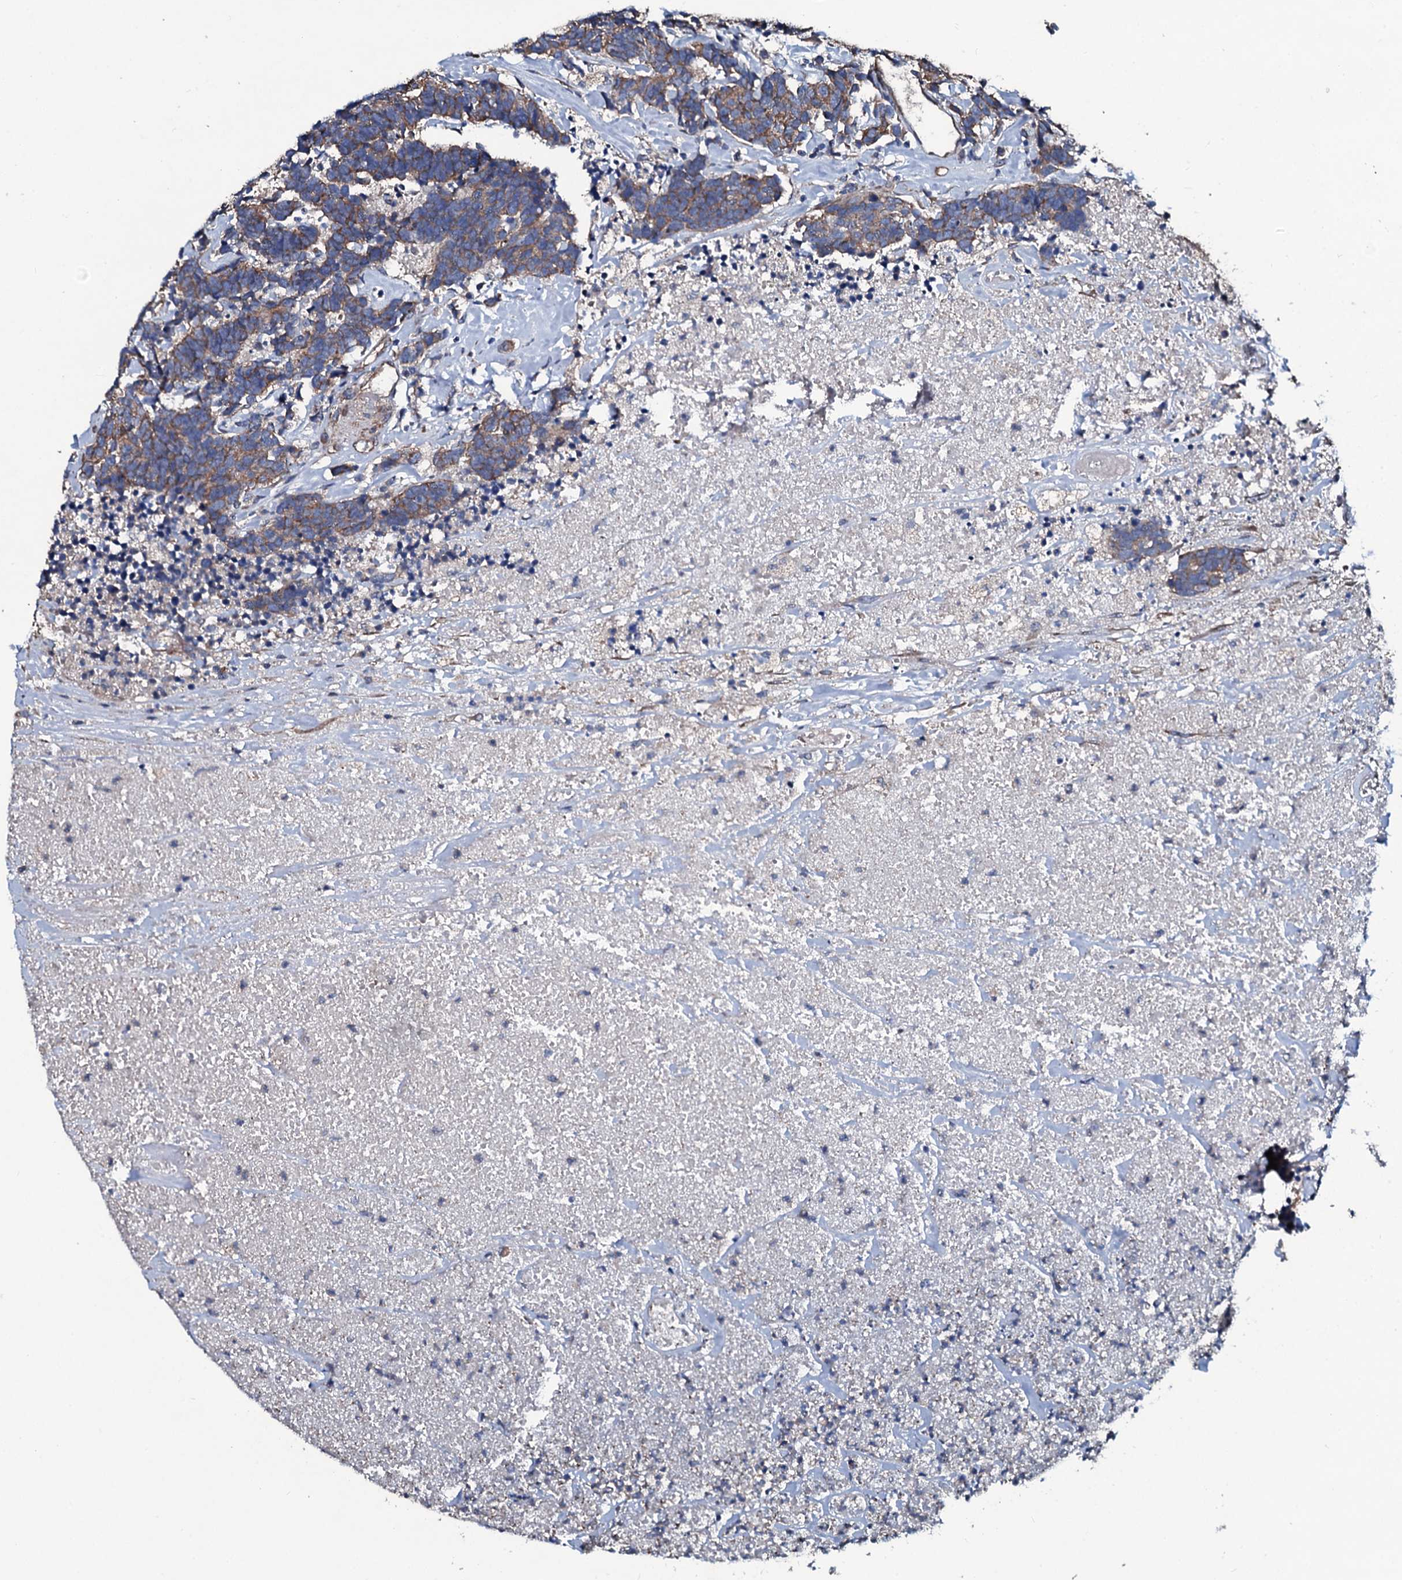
{"staining": {"intensity": "moderate", "quantity": ">75%", "location": "cytoplasmic/membranous"}, "tissue": "carcinoid", "cell_type": "Tumor cells", "image_type": "cancer", "snomed": [{"axis": "morphology", "description": "Carcinoma, NOS"}, {"axis": "morphology", "description": "Carcinoid, malignant, NOS"}, {"axis": "topography", "description": "Urinary bladder"}], "caption": "Malignant carcinoid was stained to show a protein in brown. There is medium levels of moderate cytoplasmic/membranous expression in about >75% of tumor cells. The staining is performed using DAB (3,3'-diaminobenzidine) brown chromogen to label protein expression. The nuclei are counter-stained blue using hematoxylin.", "gene": "DMAC2", "patient": {"sex": "male", "age": 57}}